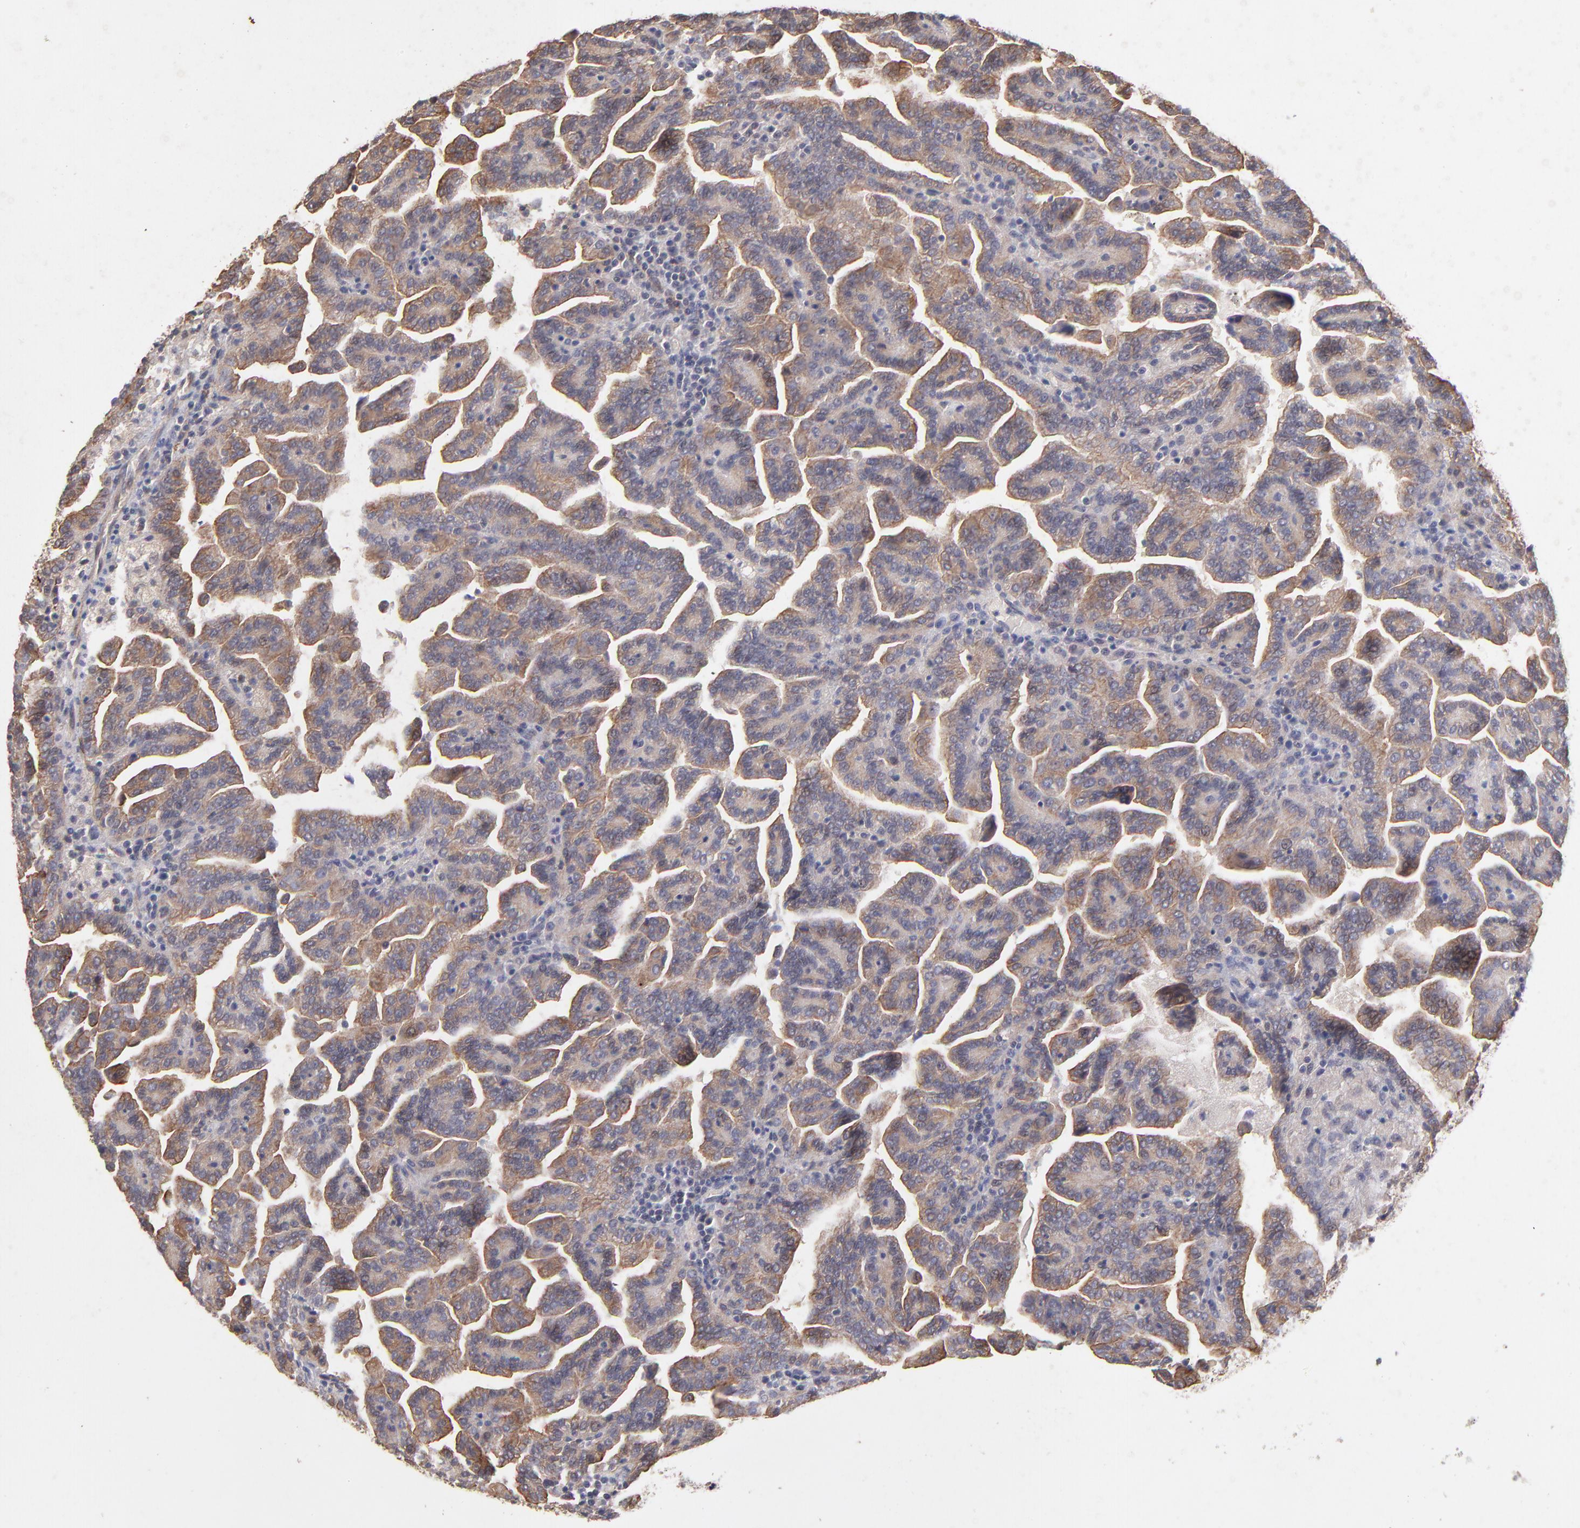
{"staining": {"intensity": "moderate", "quantity": ">75%", "location": "cytoplasmic/membranous"}, "tissue": "renal cancer", "cell_type": "Tumor cells", "image_type": "cancer", "snomed": [{"axis": "morphology", "description": "Adenocarcinoma, NOS"}, {"axis": "topography", "description": "Kidney"}], "caption": "Immunohistochemical staining of human adenocarcinoma (renal) demonstrates moderate cytoplasmic/membranous protein expression in about >75% of tumor cells.", "gene": "STAP2", "patient": {"sex": "male", "age": 61}}